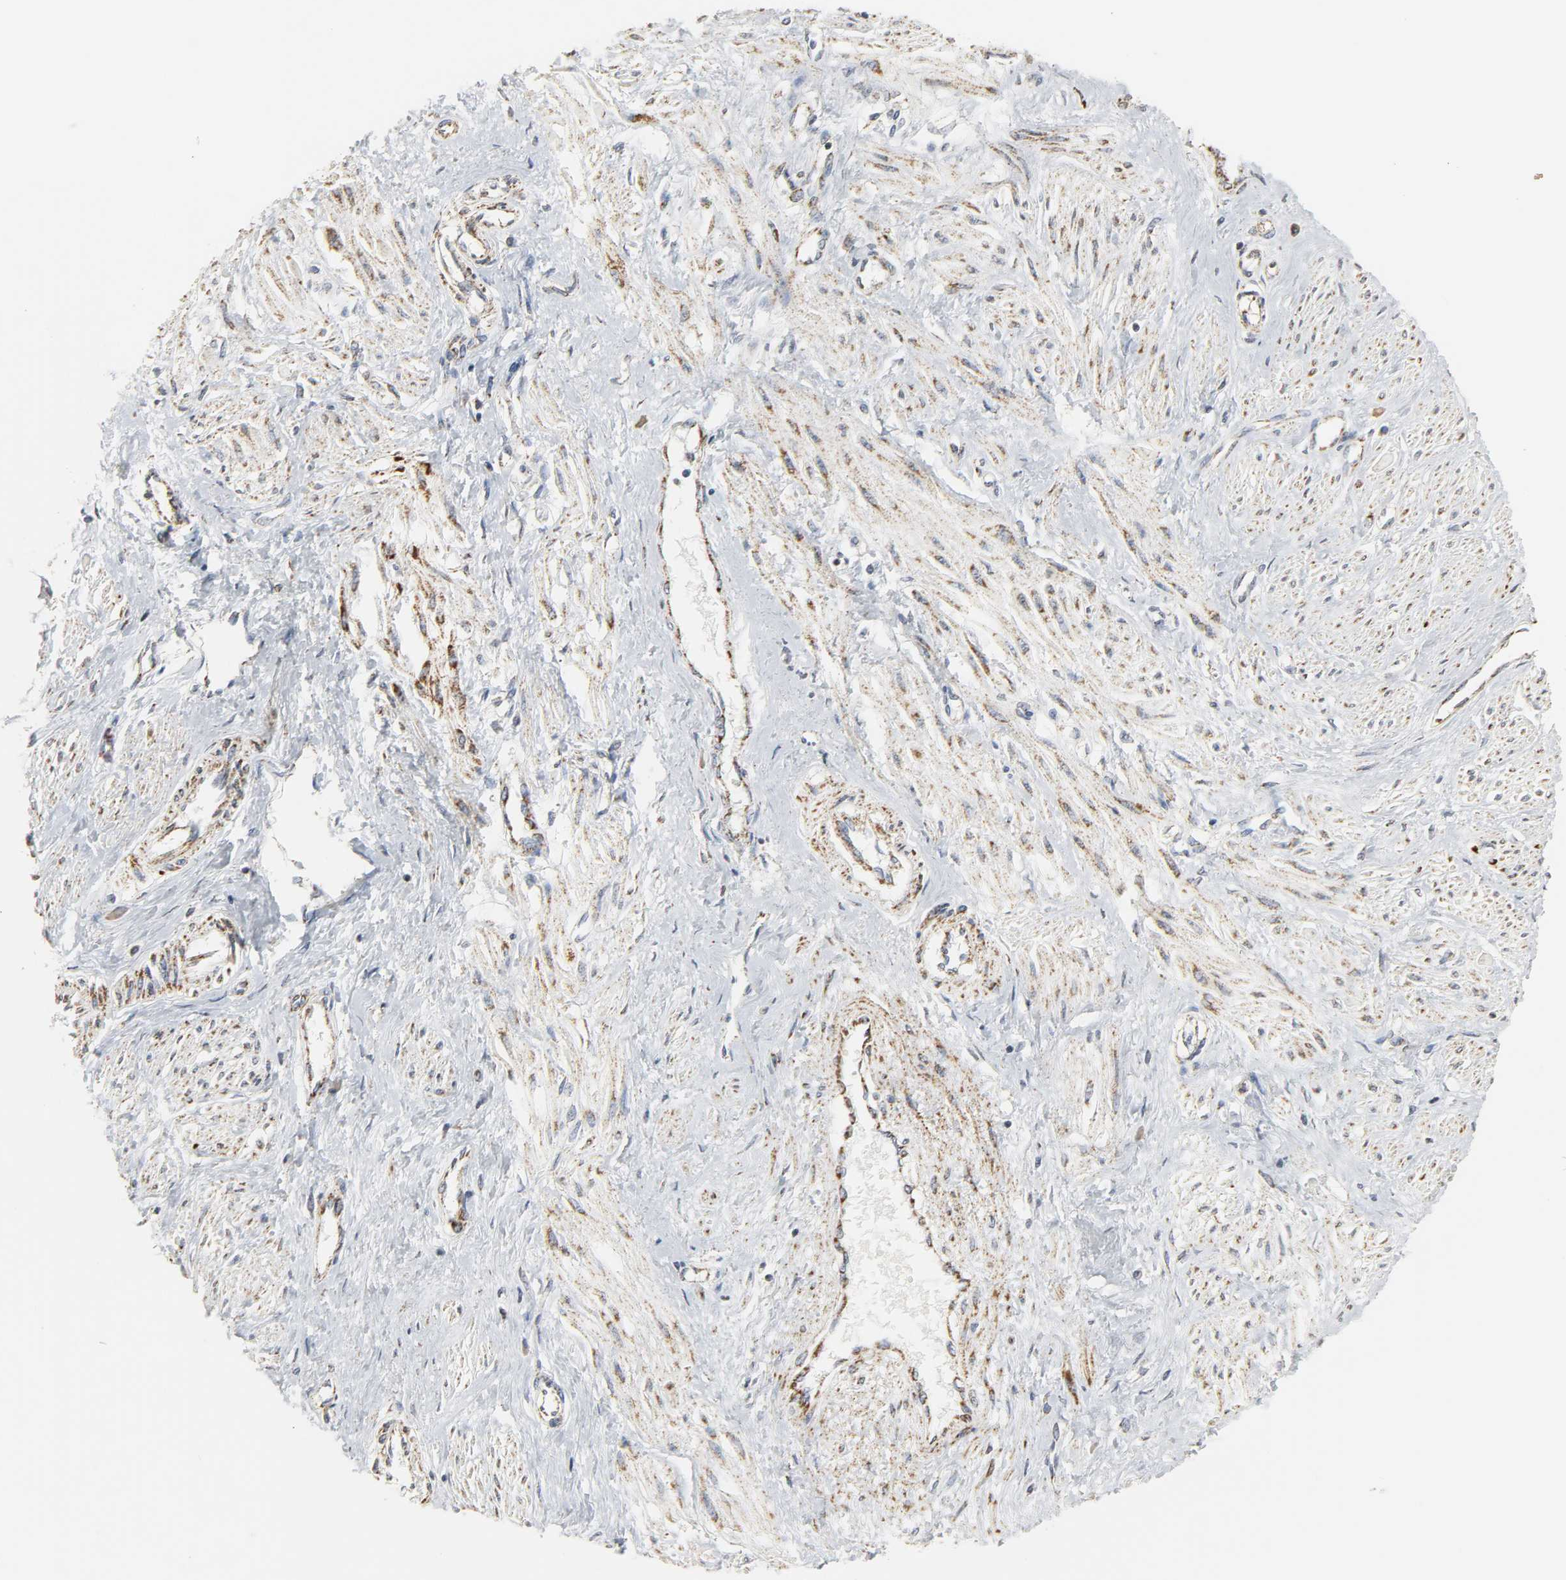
{"staining": {"intensity": "weak", "quantity": "25%-75%", "location": "cytoplasmic/membranous"}, "tissue": "smooth muscle", "cell_type": "Smooth muscle cells", "image_type": "normal", "snomed": [{"axis": "morphology", "description": "Normal tissue, NOS"}, {"axis": "topography", "description": "Smooth muscle"}, {"axis": "topography", "description": "Uterus"}], "caption": "Immunohistochemical staining of unremarkable smooth muscle displays weak cytoplasmic/membranous protein positivity in about 25%-75% of smooth muscle cells.", "gene": "ACAT1", "patient": {"sex": "female", "age": 39}}